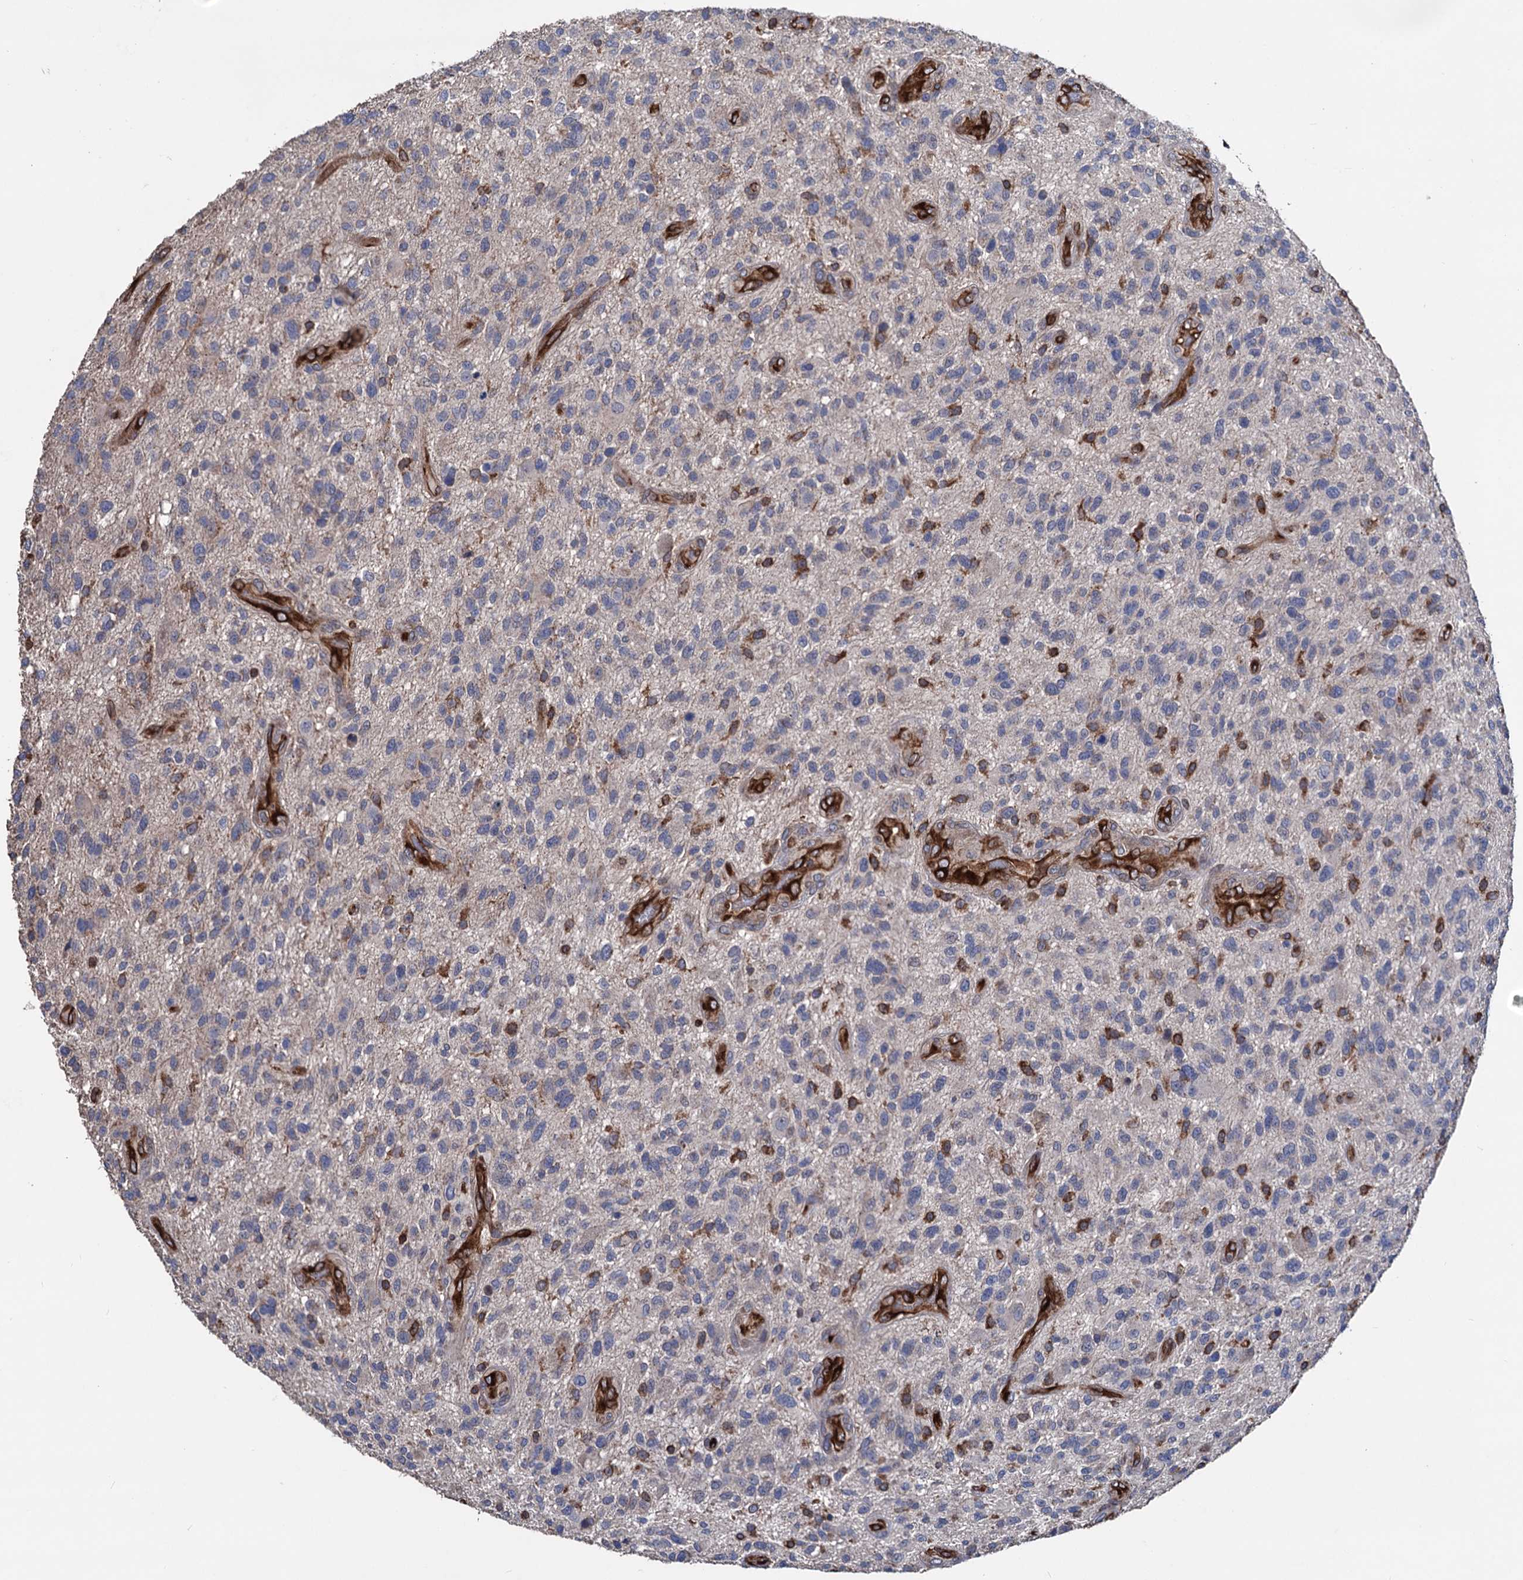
{"staining": {"intensity": "moderate", "quantity": "<25%", "location": "cytoplasmic/membranous"}, "tissue": "glioma", "cell_type": "Tumor cells", "image_type": "cancer", "snomed": [{"axis": "morphology", "description": "Glioma, malignant, High grade"}, {"axis": "topography", "description": "Brain"}], "caption": "High-magnification brightfield microscopy of glioma stained with DAB (3,3'-diaminobenzidine) (brown) and counterstained with hematoxylin (blue). tumor cells exhibit moderate cytoplasmic/membranous expression is appreciated in approximately<25% of cells.", "gene": "STING1", "patient": {"sex": "male", "age": 47}}